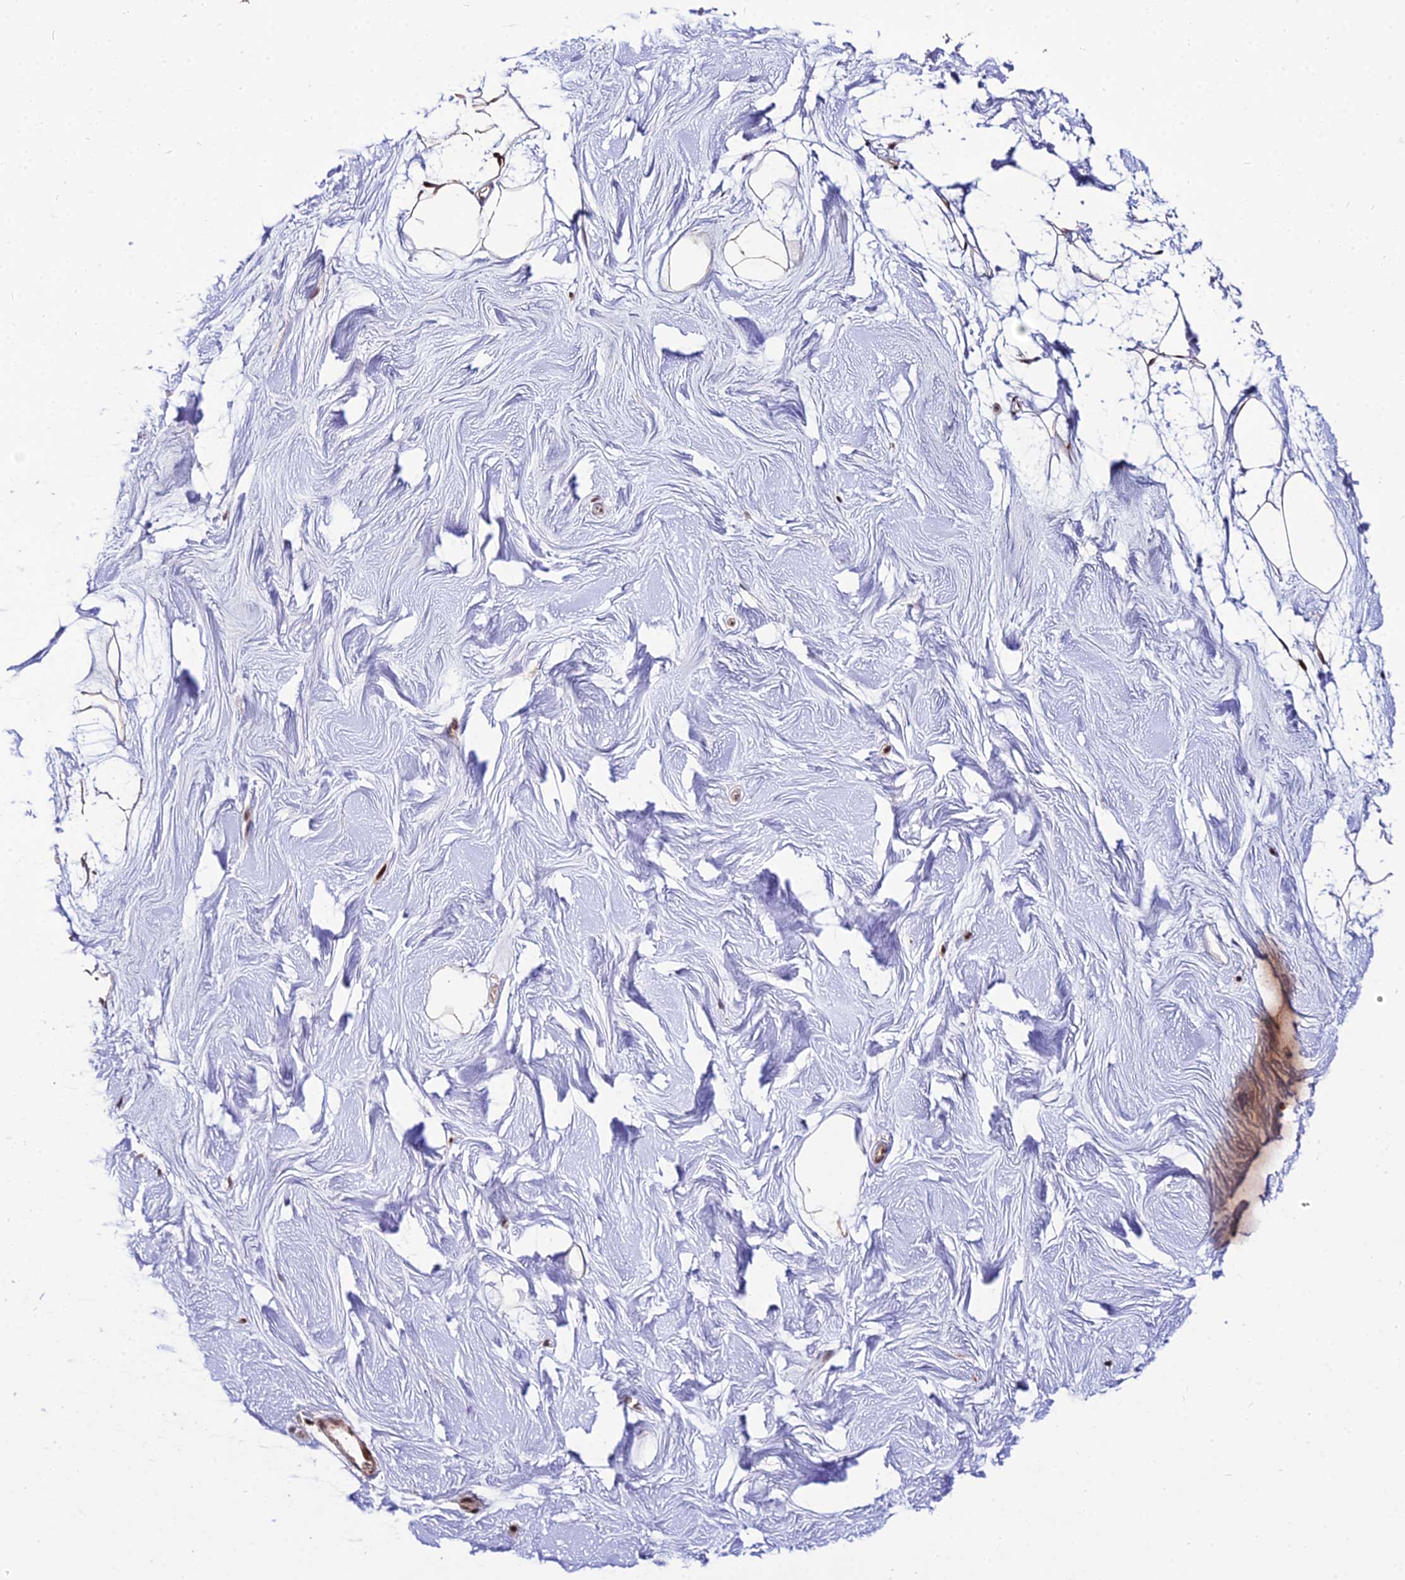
{"staining": {"intensity": "moderate", "quantity": "25%-75%", "location": "cytoplasmic/membranous,nuclear"}, "tissue": "breast", "cell_type": "Adipocytes", "image_type": "normal", "snomed": [{"axis": "morphology", "description": "Normal tissue, NOS"}, {"axis": "topography", "description": "Breast"}], "caption": "DAB (3,3'-diaminobenzidine) immunohistochemical staining of normal human breast reveals moderate cytoplasmic/membranous,nuclear protein staining in approximately 25%-75% of adipocytes.", "gene": "CIB3", "patient": {"sex": "female", "age": 26}}